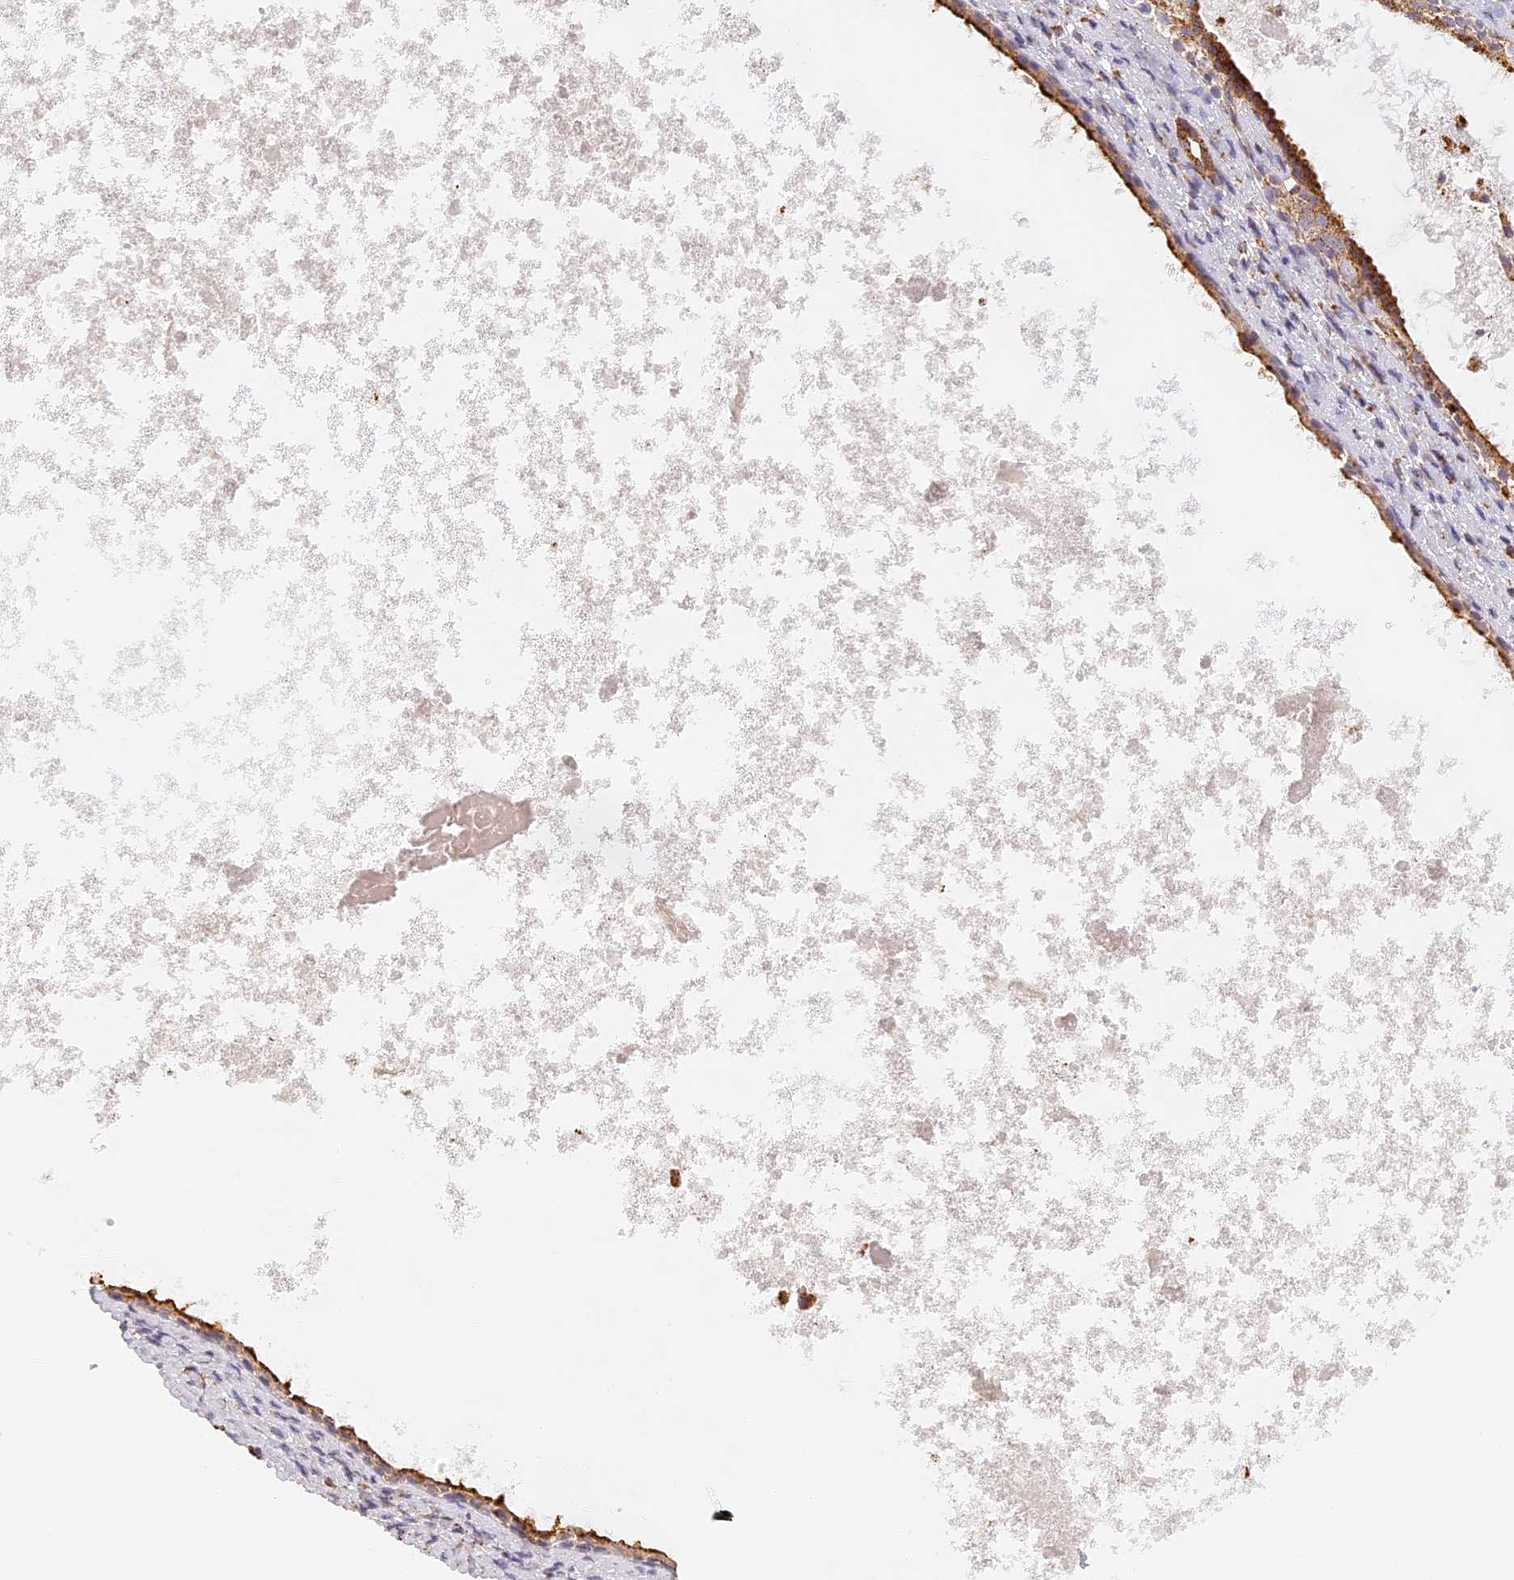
{"staining": {"intensity": "moderate", "quantity": ">75%", "location": "cytoplasmic/membranous"}, "tissue": "nasopharynx", "cell_type": "Respiratory epithelial cells", "image_type": "normal", "snomed": [{"axis": "morphology", "description": "Normal tissue, NOS"}, {"axis": "topography", "description": "Nasopharynx"}], "caption": "Immunohistochemical staining of benign human nasopharynx displays moderate cytoplasmic/membranous protein expression in approximately >75% of respiratory epithelial cells.", "gene": "LAMP2", "patient": {"sex": "male", "age": 22}}